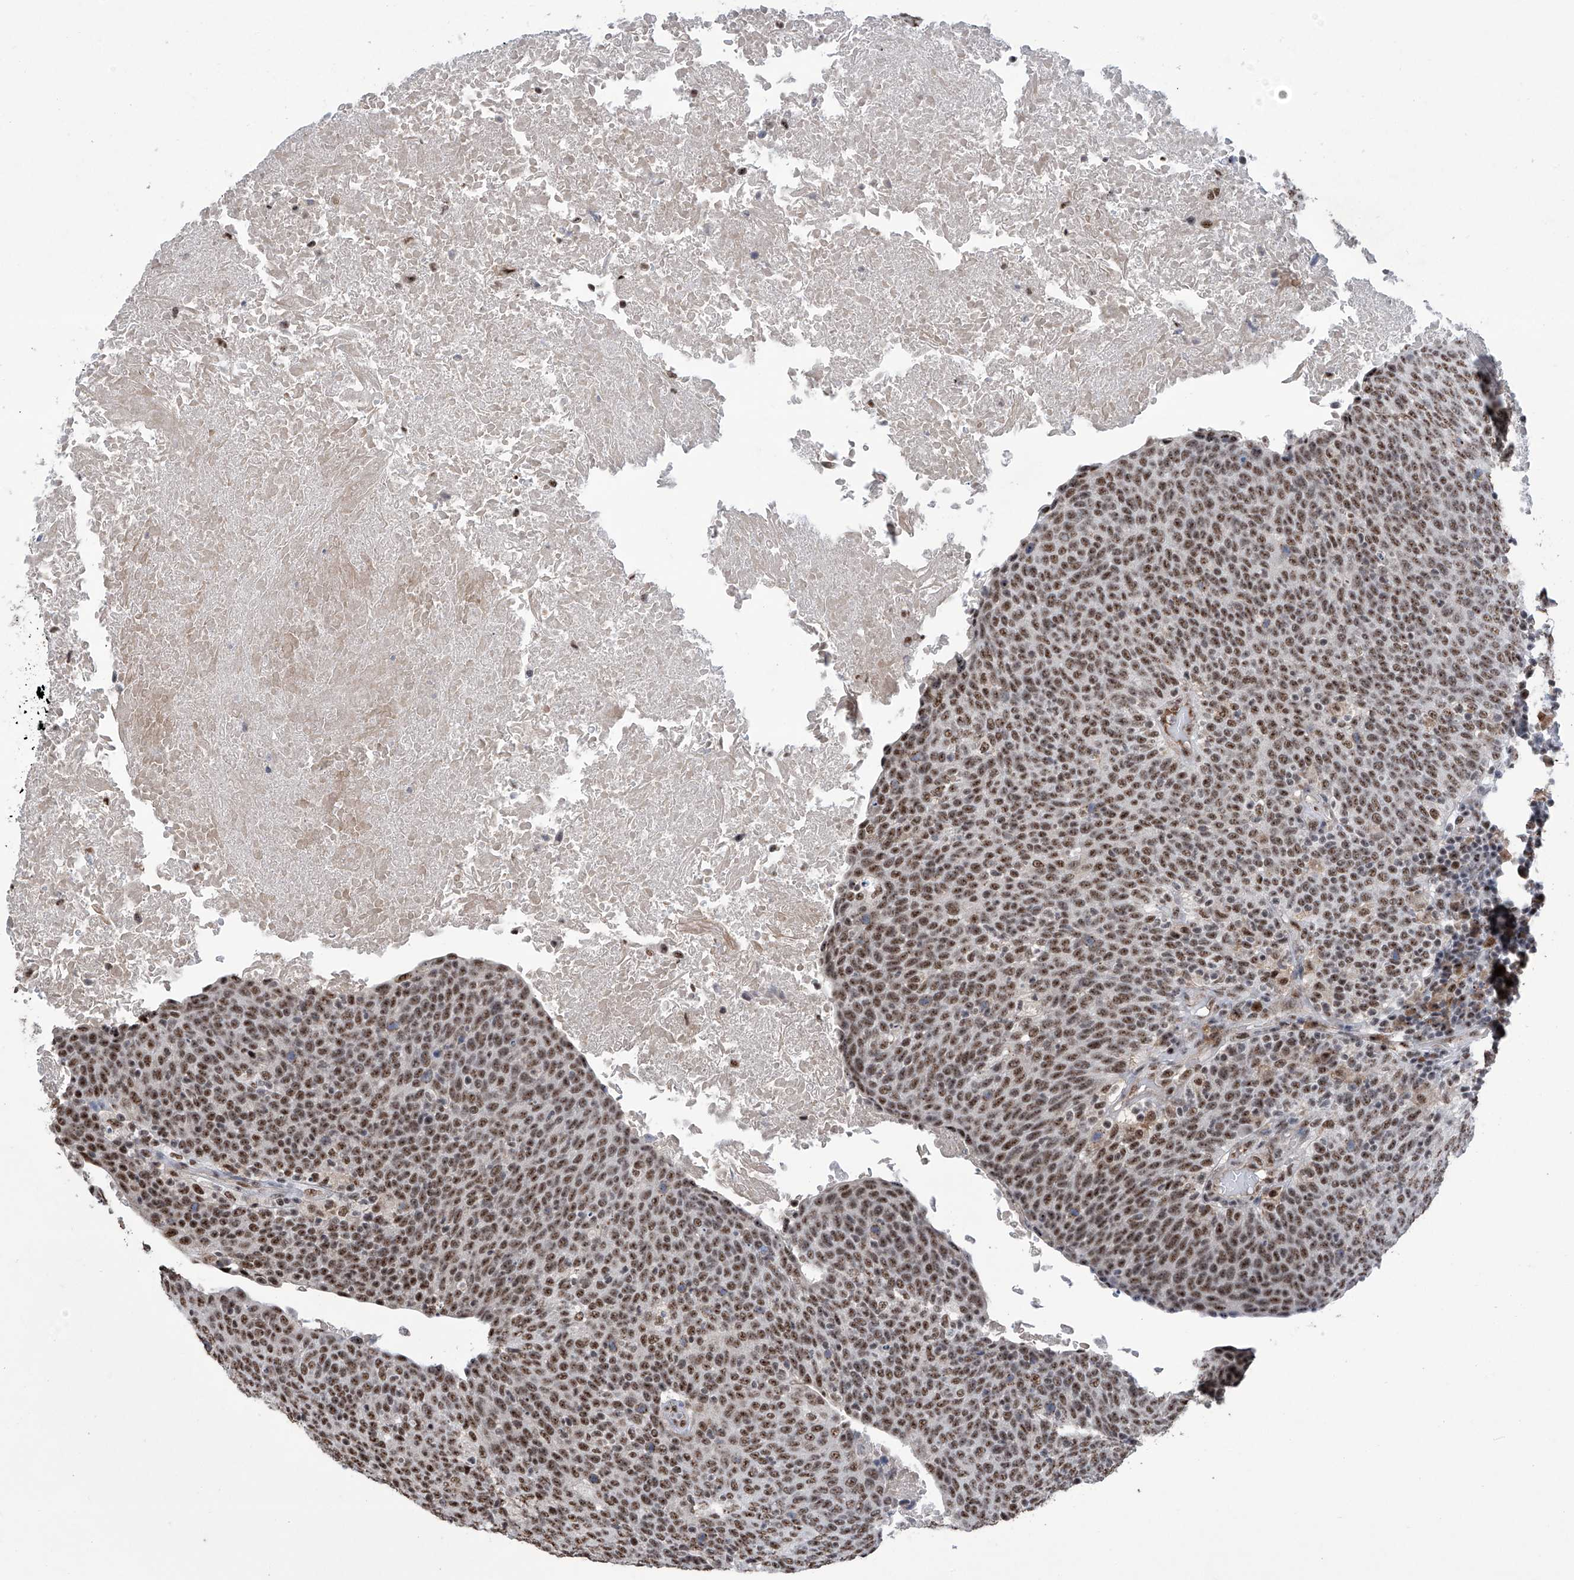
{"staining": {"intensity": "moderate", "quantity": ">75%", "location": "nuclear"}, "tissue": "head and neck cancer", "cell_type": "Tumor cells", "image_type": "cancer", "snomed": [{"axis": "morphology", "description": "Squamous cell carcinoma, NOS"}, {"axis": "morphology", "description": "Squamous cell carcinoma, metastatic, NOS"}, {"axis": "topography", "description": "Lymph node"}, {"axis": "topography", "description": "Head-Neck"}], "caption": "Human squamous cell carcinoma (head and neck) stained for a protein (brown) reveals moderate nuclear positive staining in about >75% of tumor cells.", "gene": "FBXL4", "patient": {"sex": "male", "age": 62}}